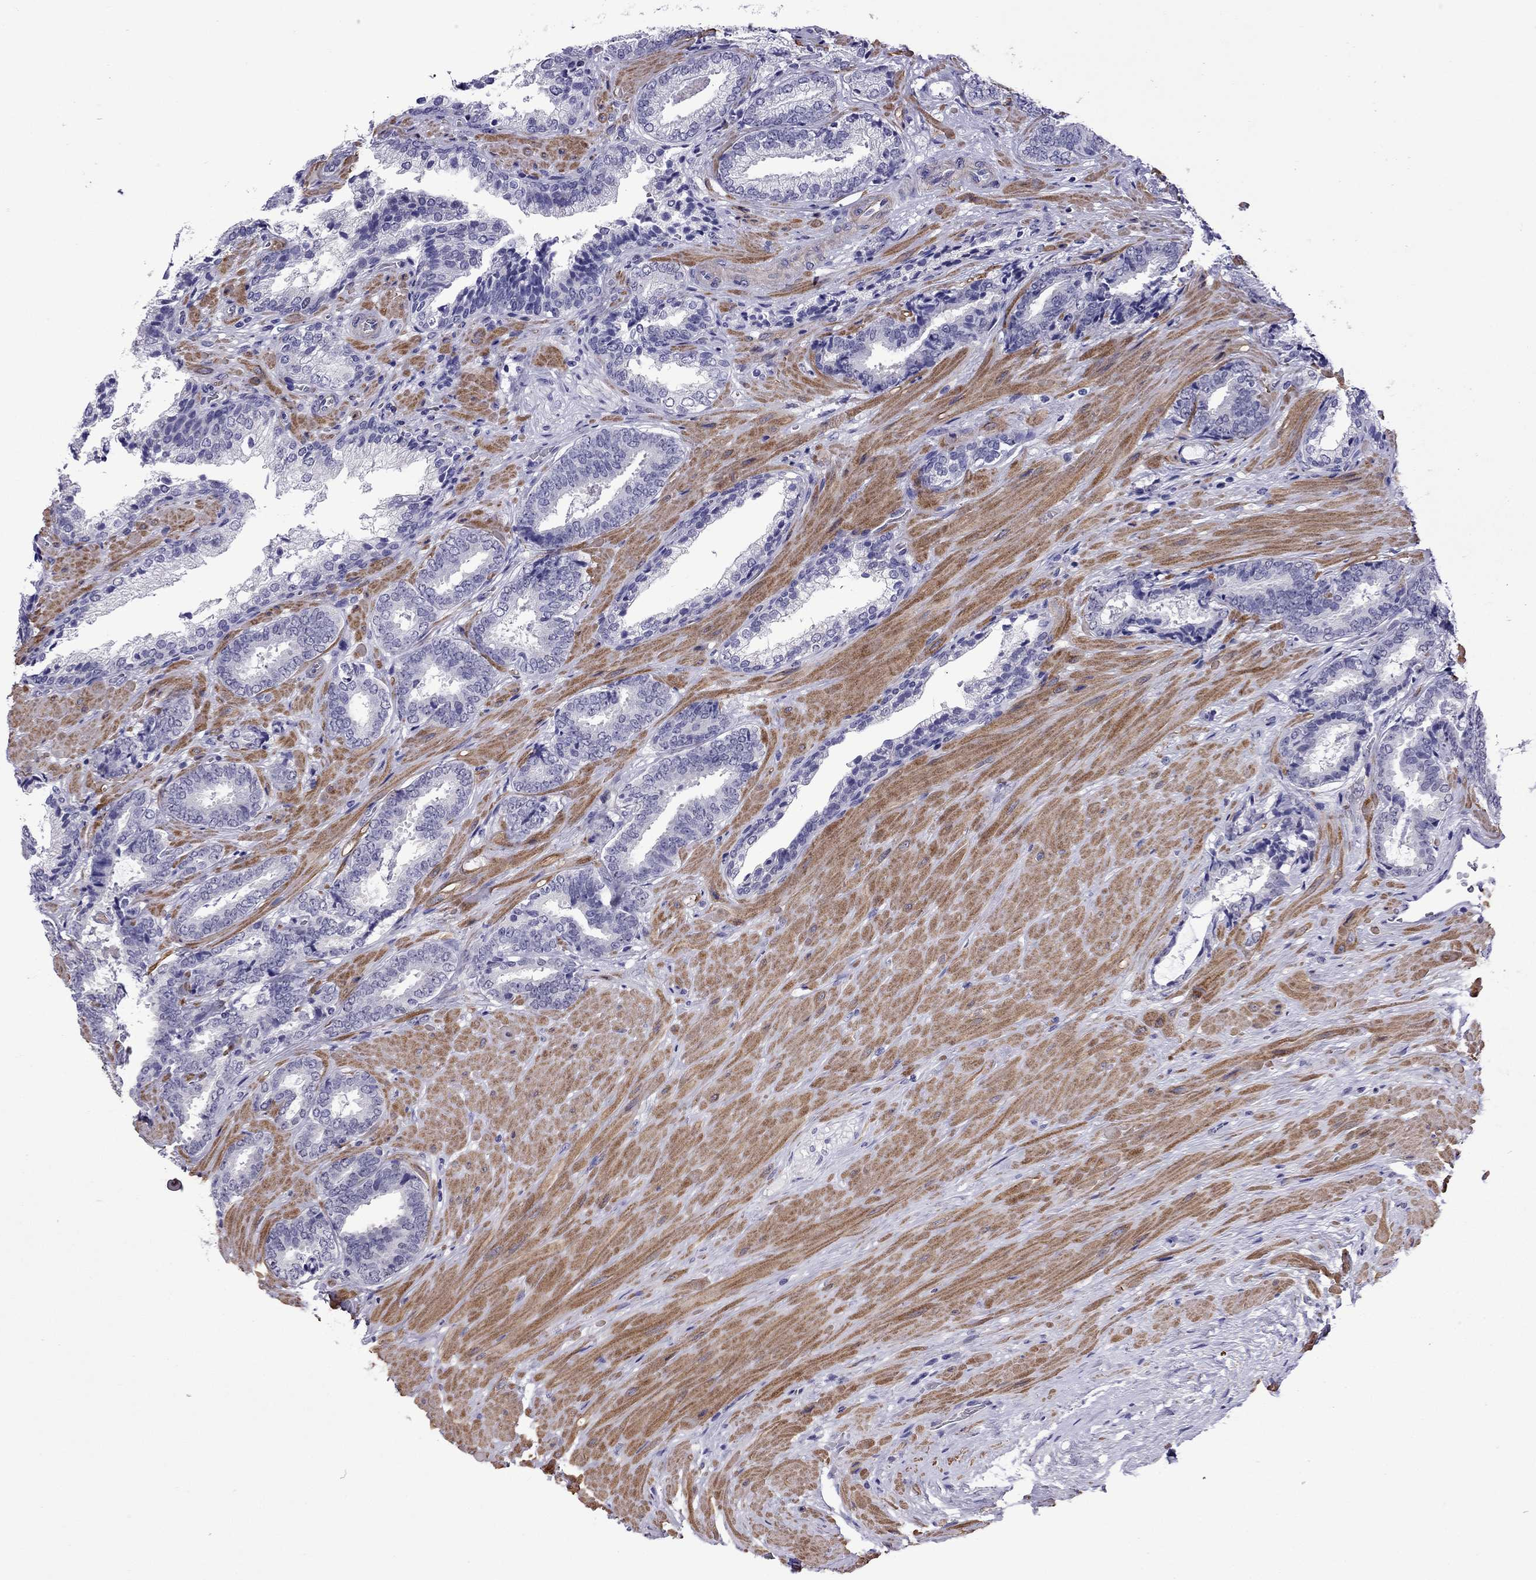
{"staining": {"intensity": "negative", "quantity": "none", "location": "none"}, "tissue": "prostate cancer", "cell_type": "Tumor cells", "image_type": "cancer", "snomed": [{"axis": "morphology", "description": "Adenocarcinoma, Low grade"}, {"axis": "topography", "description": "Prostate"}], "caption": "Protein analysis of prostate low-grade adenocarcinoma demonstrates no significant staining in tumor cells. (IHC, brightfield microscopy, high magnification).", "gene": "CHRNA5", "patient": {"sex": "male", "age": 61}}